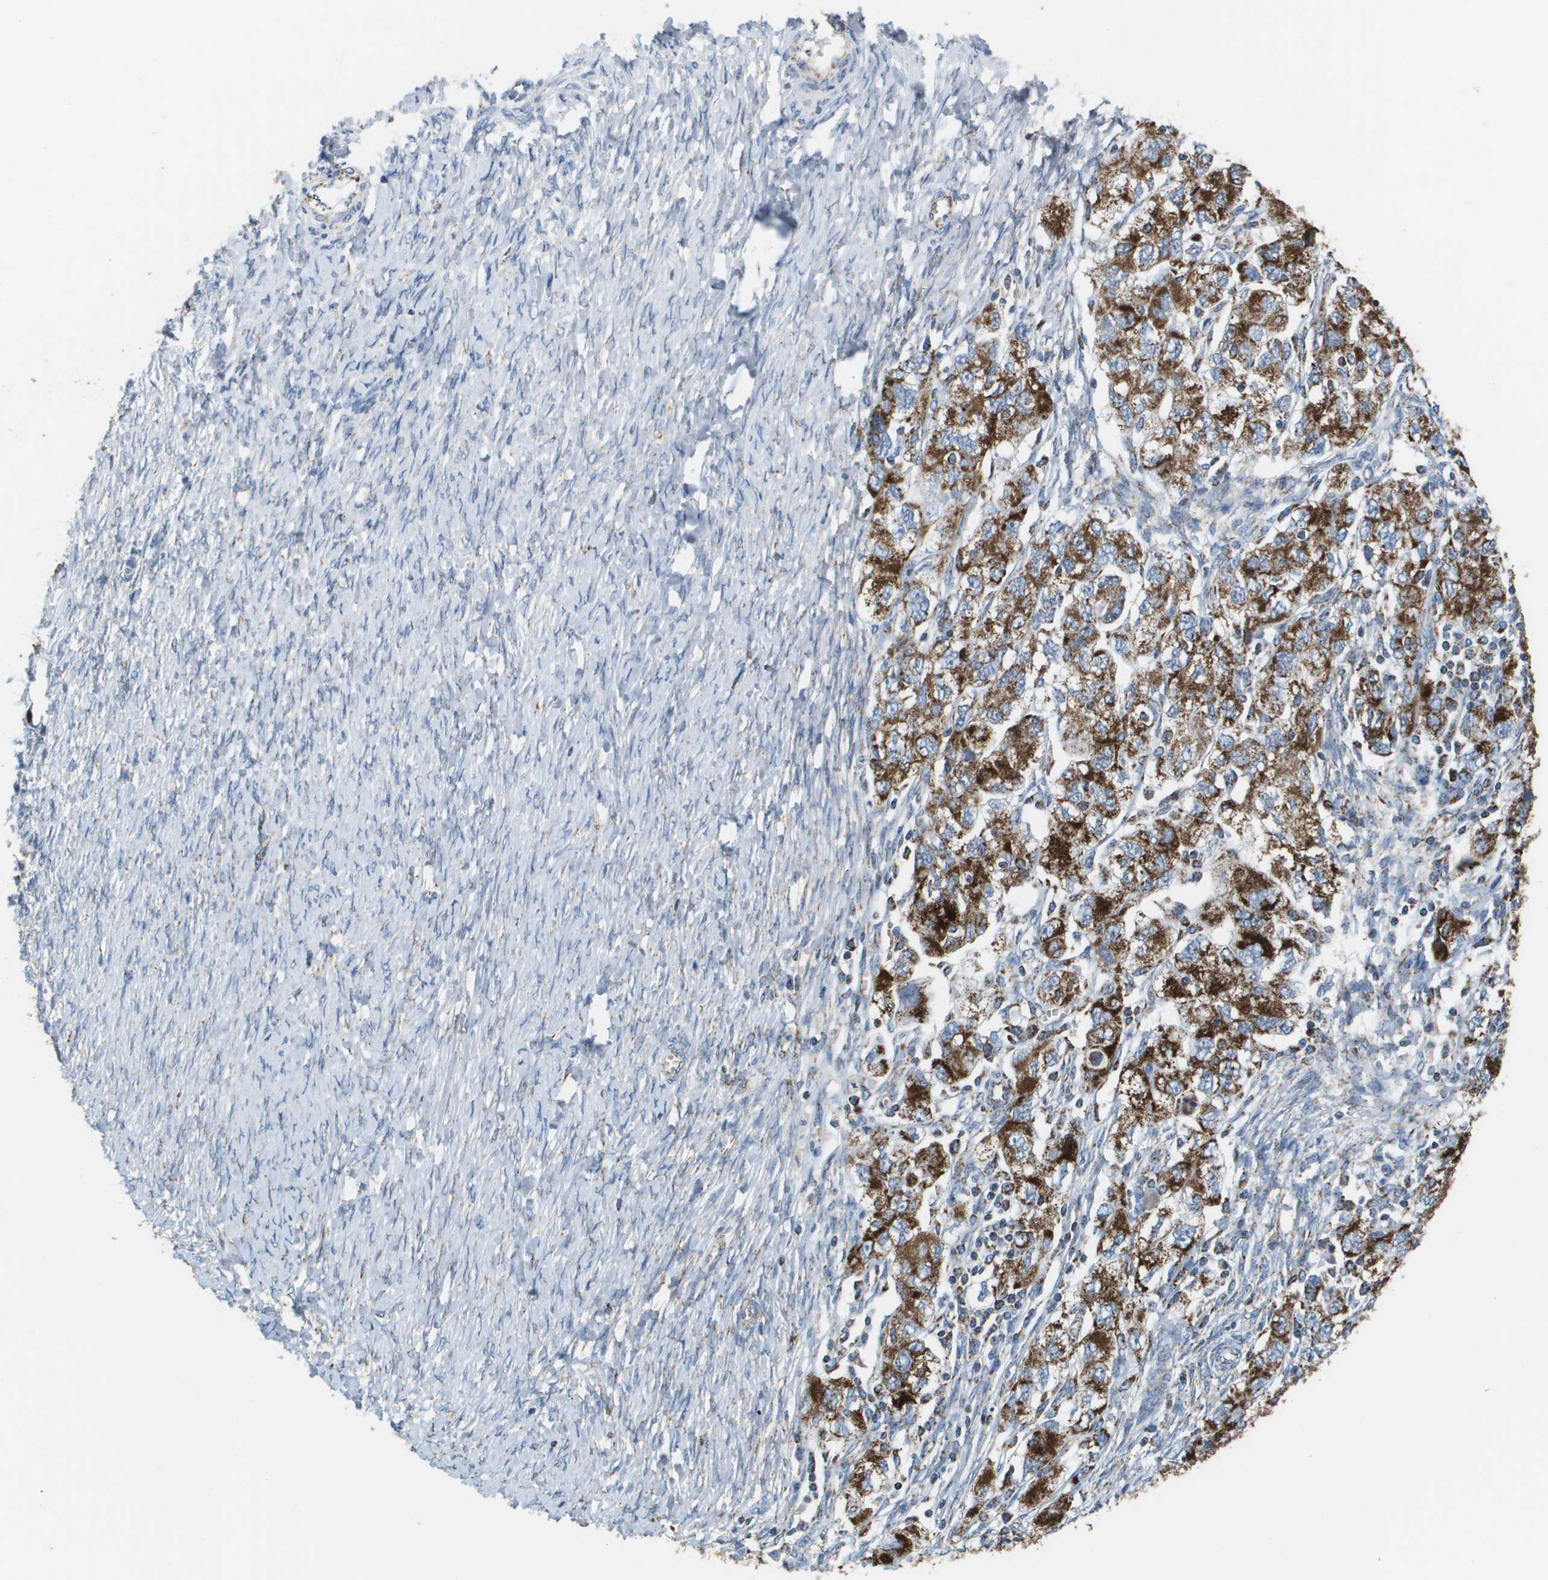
{"staining": {"intensity": "strong", "quantity": ">75%", "location": "cytoplasmic/membranous"}, "tissue": "ovarian cancer", "cell_type": "Tumor cells", "image_type": "cancer", "snomed": [{"axis": "morphology", "description": "Carcinoma, NOS"}, {"axis": "morphology", "description": "Cystadenocarcinoma, serous, NOS"}, {"axis": "topography", "description": "Ovary"}], "caption": "This image reveals IHC staining of human ovarian cancer (serous cystadenocarcinoma), with high strong cytoplasmic/membranous staining in approximately >75% of tumor cells.", "gene": "ATP5F1B", "patient": {"sex": "female", "age": 69}}